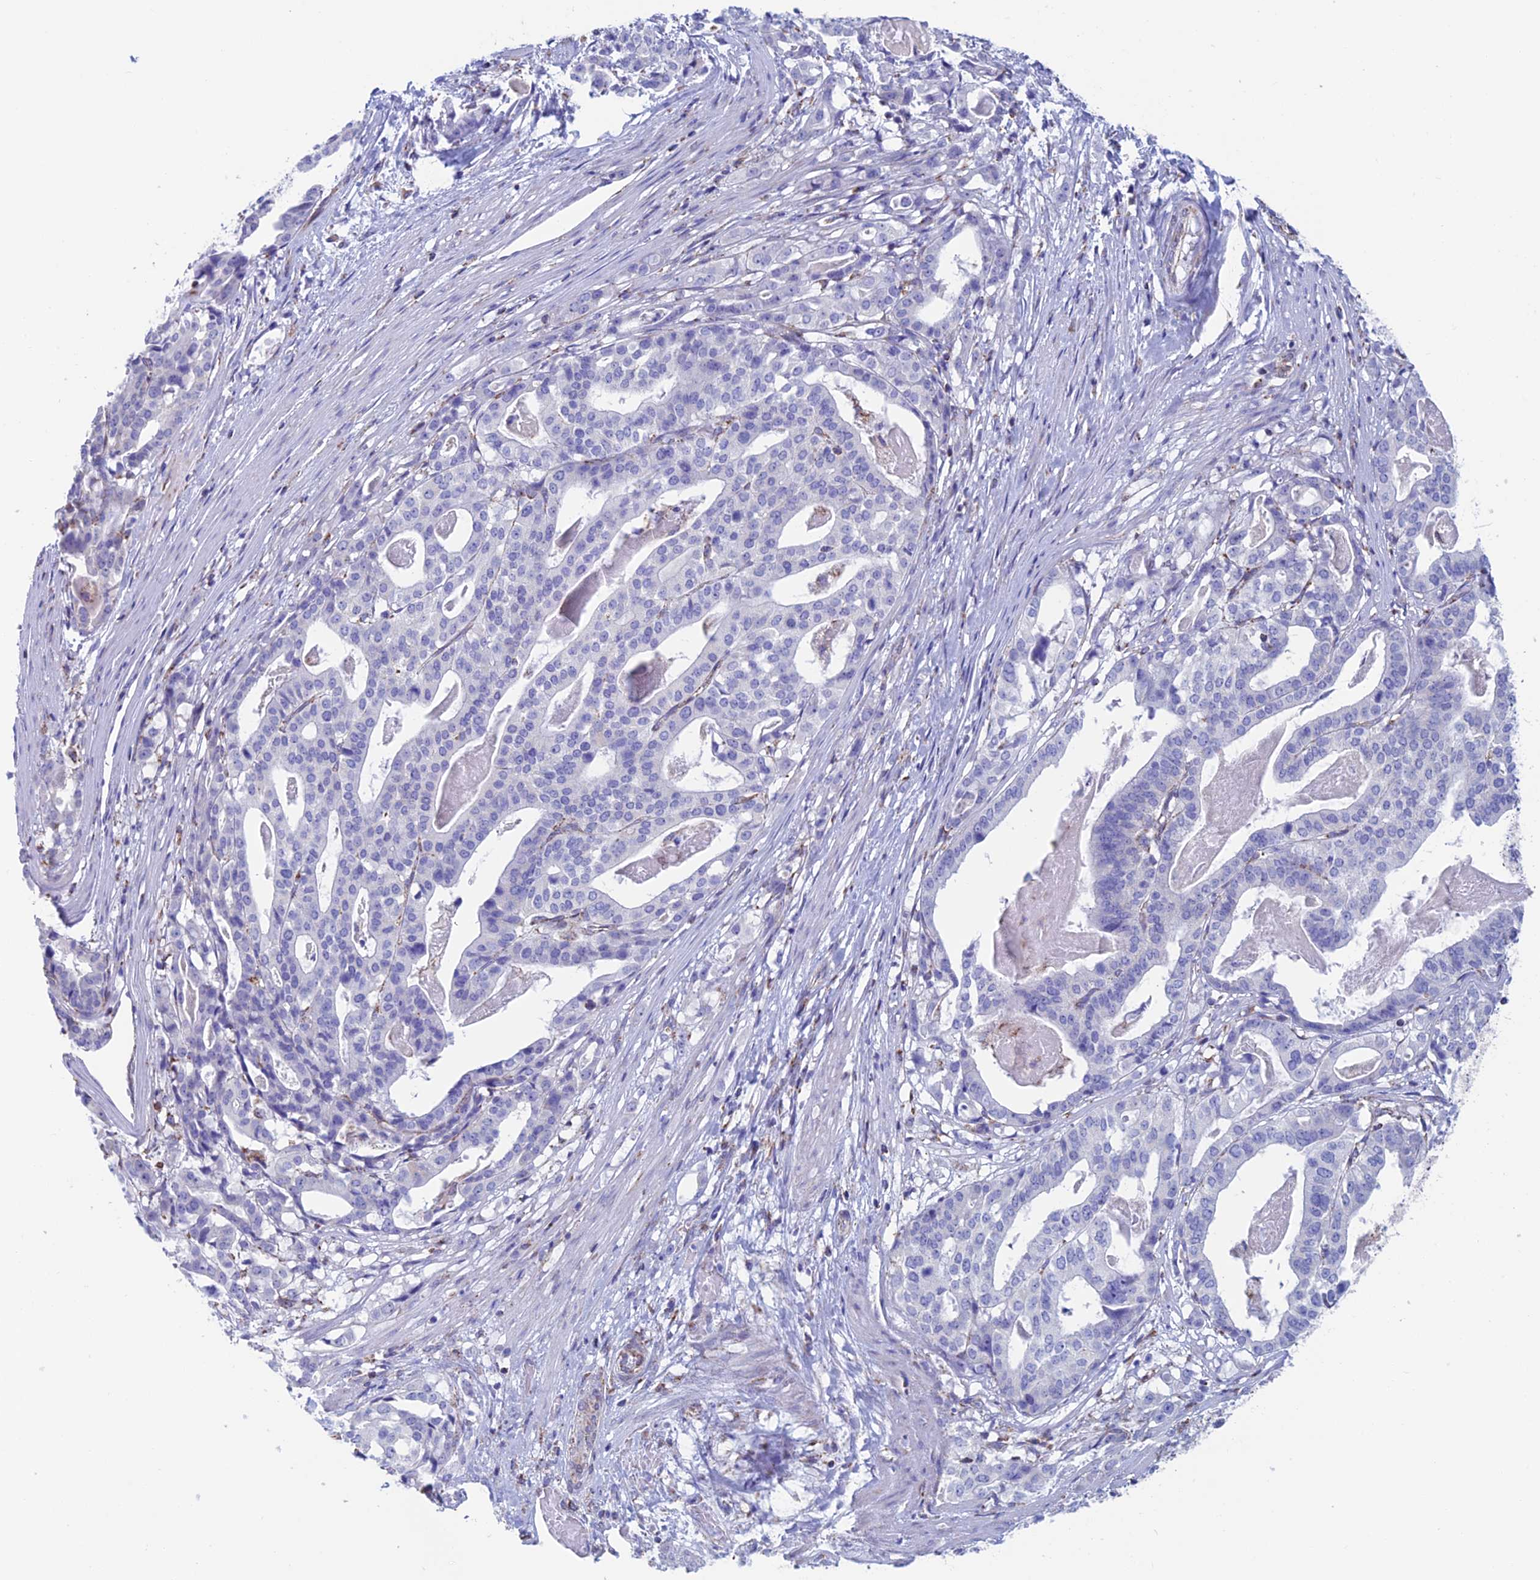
{"staining": {"intensity": "negative", "quantity": "none", "location": "none"}, "tissue": "stomach cancer", "cell_type": "Tumor cells", "image_type": "cancer", "snomed": [{"axis": "morphology", "description": "Adenocarcinoma, NOS"}, {"axis": "topography", "description": "Stomach"}], "caption": "A high-resolution micrograph shows immunohistochemistry (IHC) staining of stomach adenocarcinoma, which demonstrates no significant positivity in tumor cells.", "gene": "ZNG1B", "patient": {"sex": "male", "age": 48}}